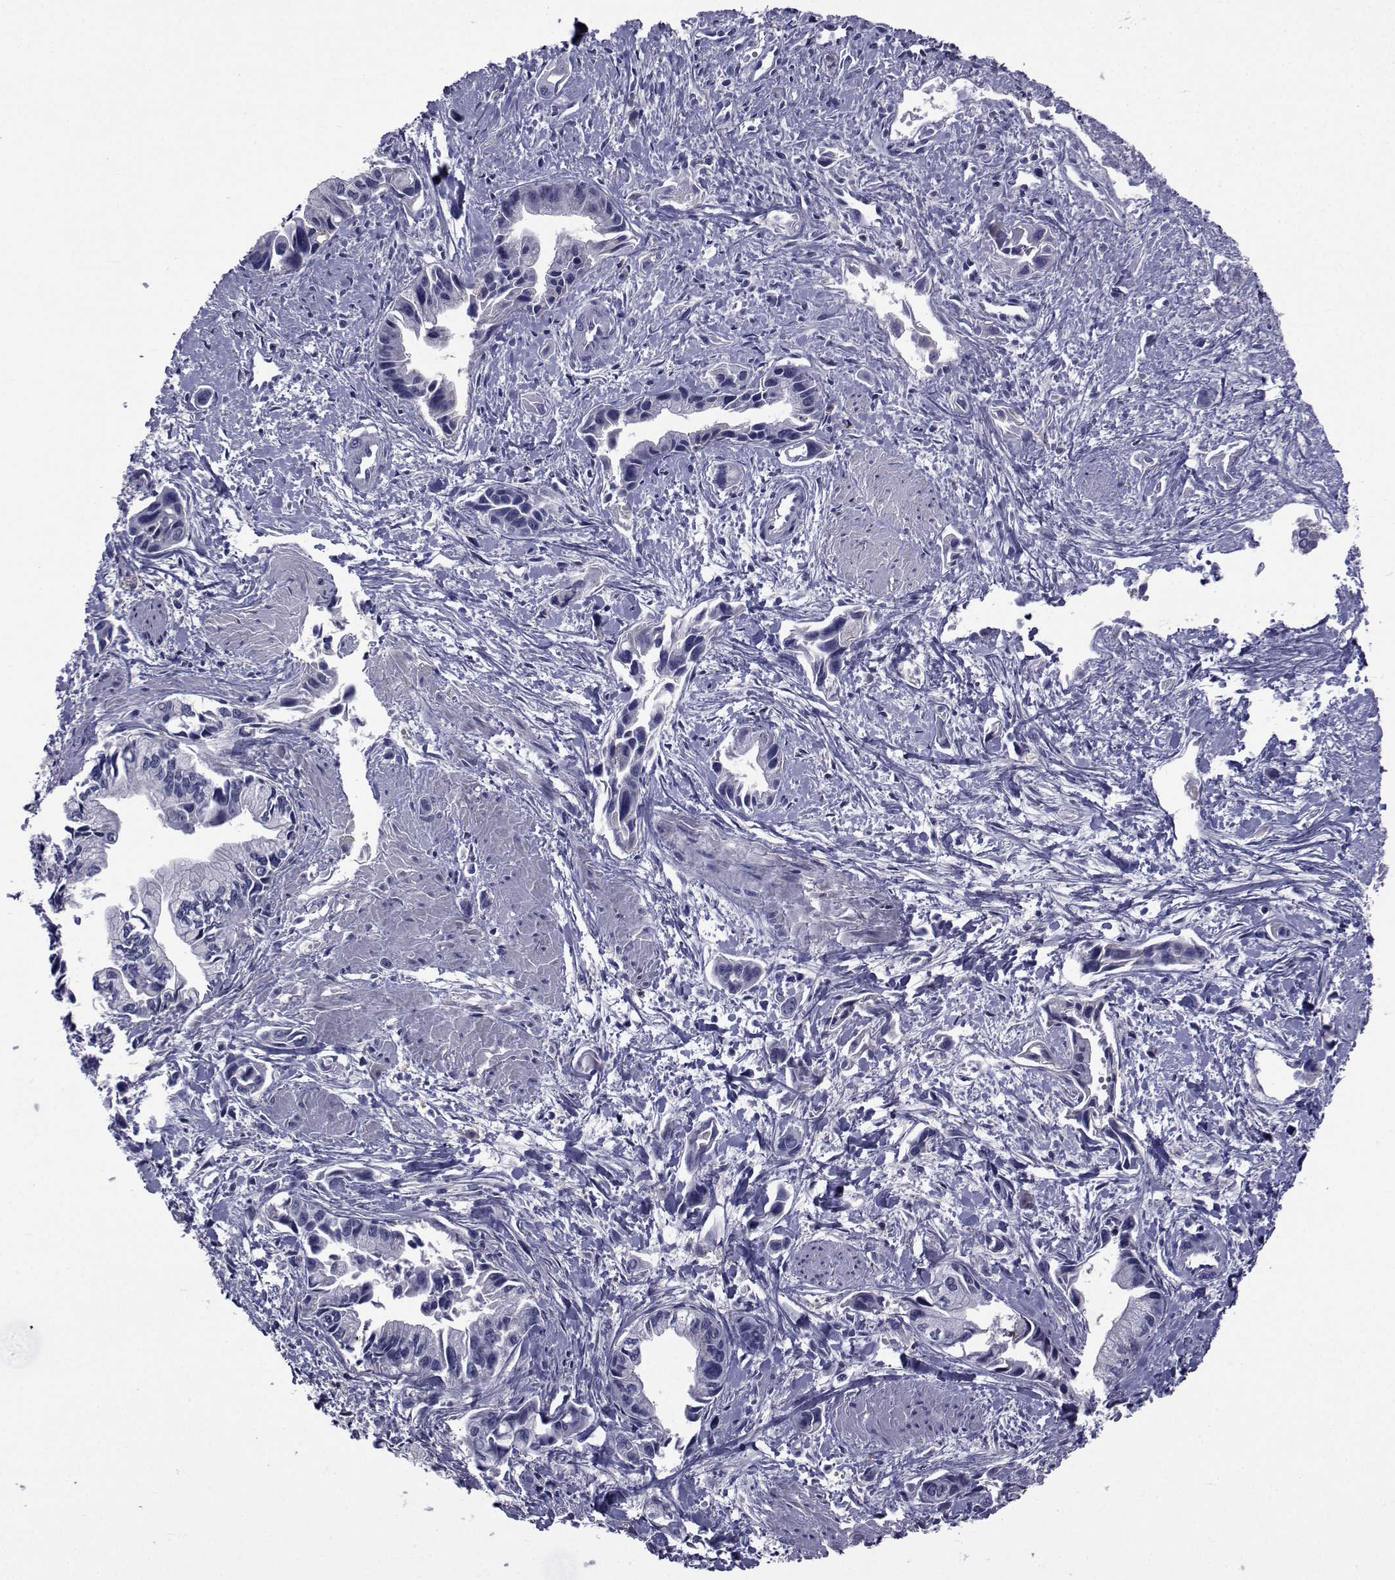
{"staining": {"intensity": "negative", "quantity": "none", "location": "none"}, "tissue": "pancreatic cancer", "cell_type": "Tumor cells", "image_type": "cancer", "snomed": [{"axis": "morphology", "description": "Adenocarcinoma, NOS"}, {"axis": "topography", "description": "Pancreas"}], "caption": "Immunohistochemistry image of neoplastic tissue: human adenocarcinoma (pancreatic) stained with DAB displays no significant protein positivity in tumor cells.", "gene": "SEMA5B", "patient": {"sex": "female", "age": 61}}